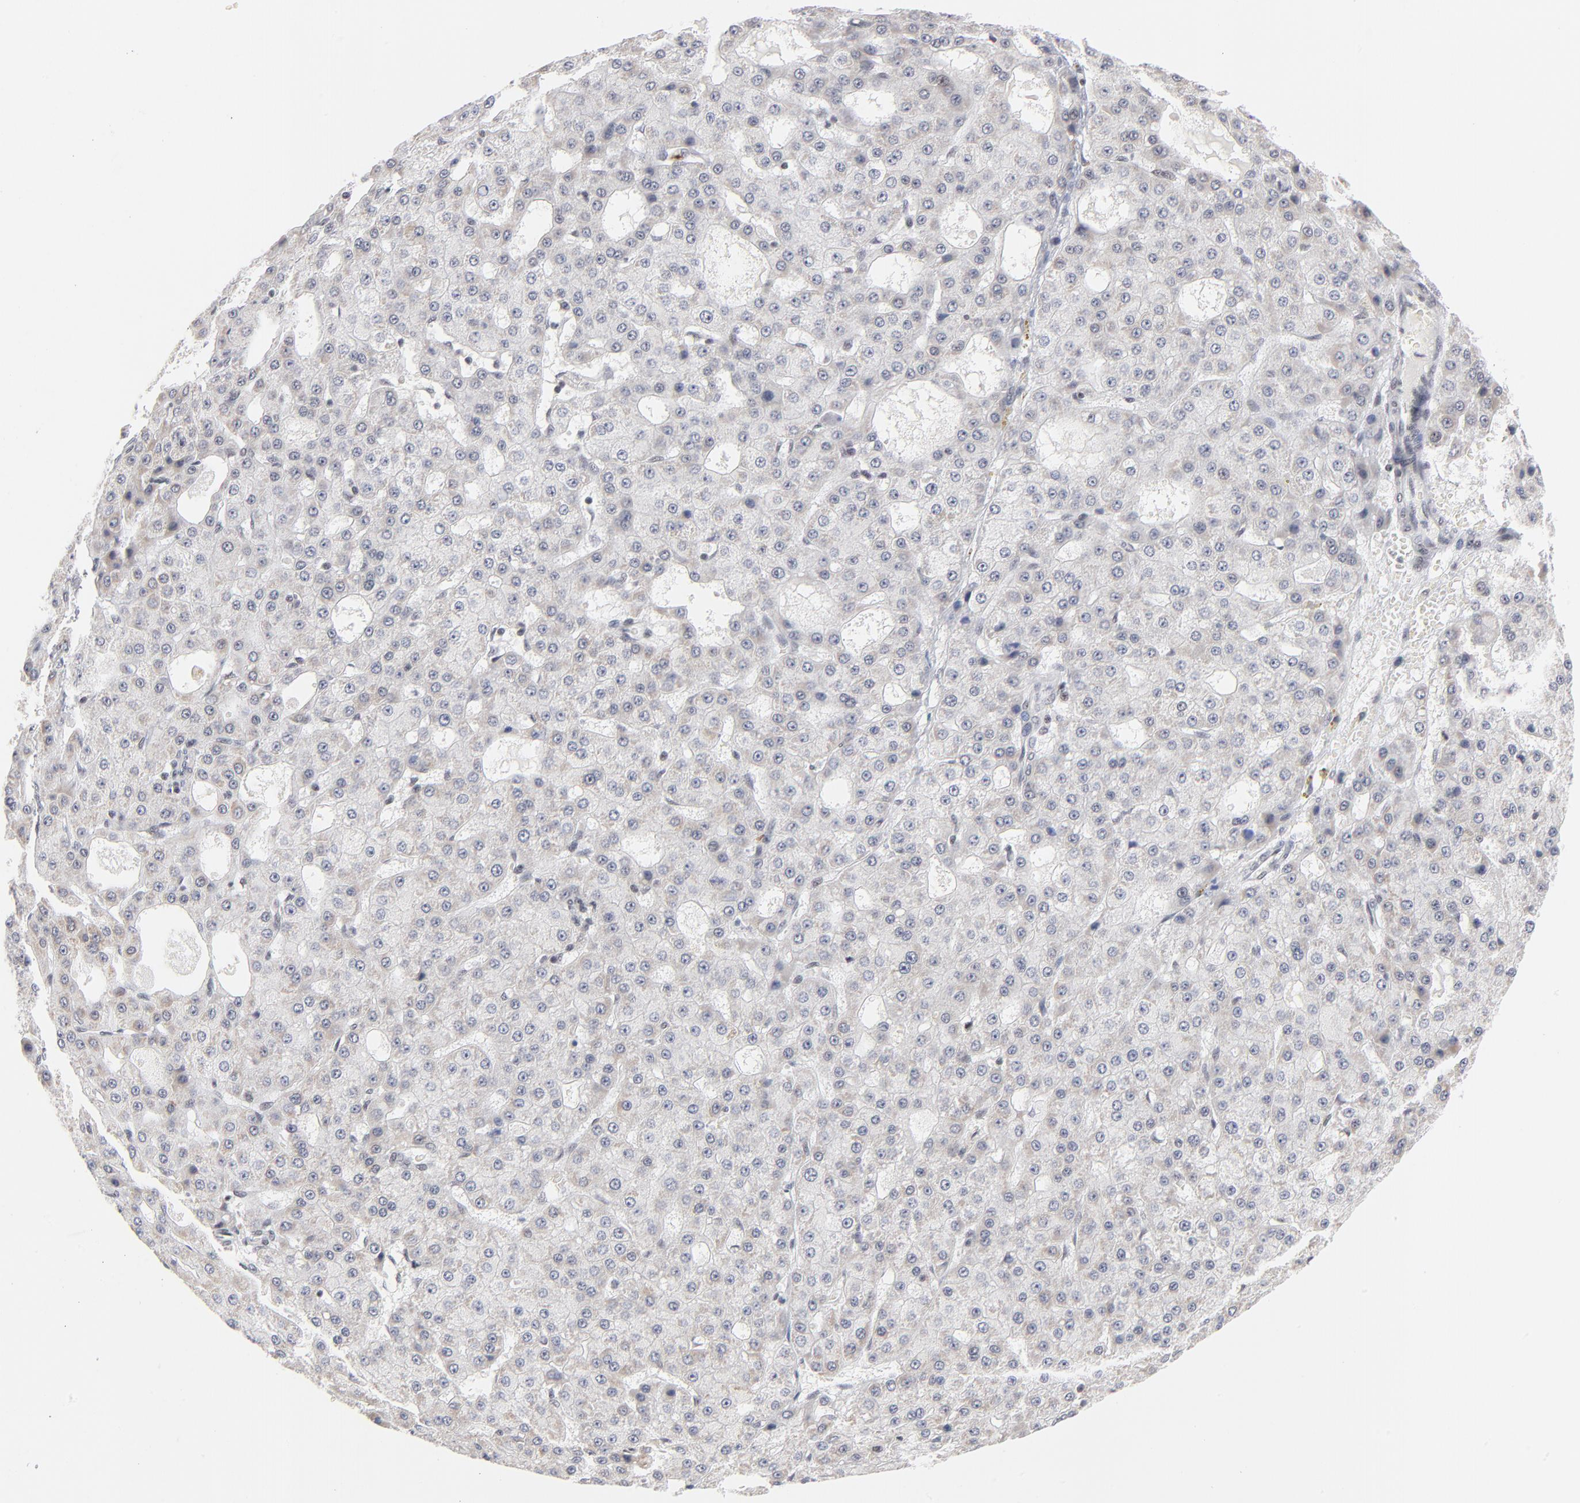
{"staining": {"intensity": "negative", "quantity": "none", "location": "none"}, "tissue": "liver cancer", "cell_type": "Tumor cells", "image_type": "cancer", "snomed": [{"axis": "morphology", "description": "Carcinoma, Hepatocellular, NOS"}, {"axis": "topography", "description": "Liver"}], "caption": "Human hepatocellular carcinoma (liver) stained for a protein using immunohistochemistry demonstrates no expression in tumor cells.", "gene": "ZNF143", "patient": {"sex": "male", "age": 47}}